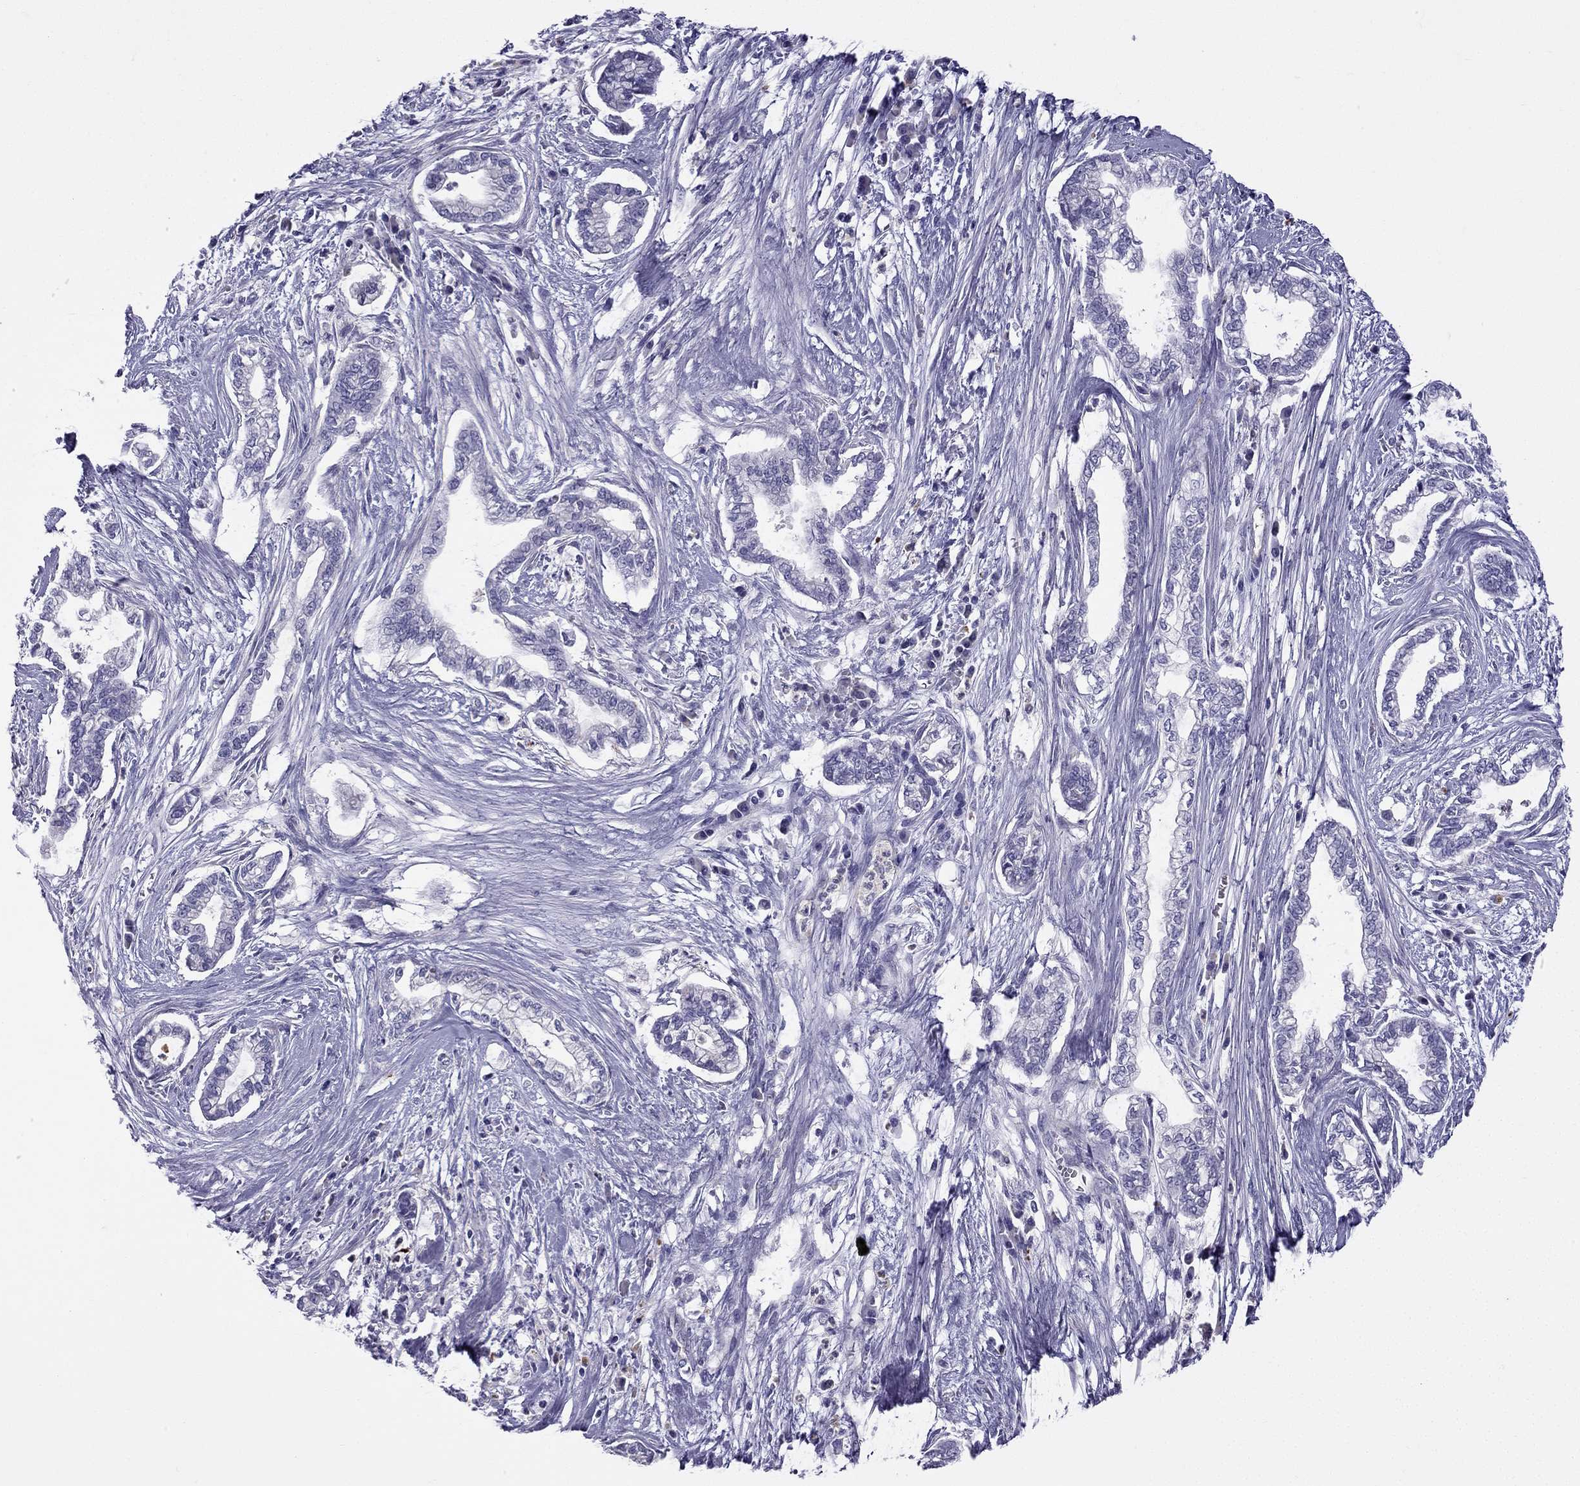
{"staining": {"intensity": "negative", "quantity": "none", "location": "none"}, "tissue": "cervical cancer", "cell_type": "Tumor cells", "image_type": "cancer", "snomed": [{"axis": "morphology", "description": "Adenocarcinoma, NOS"}, {"axis": "topography", "description": "Cervix"}], "caption": "Tumor cells show no significant protein staining in cervical adenocarcinoma.", "gene": "STOML3", "patient": {"sex": "female", "age": 62}}